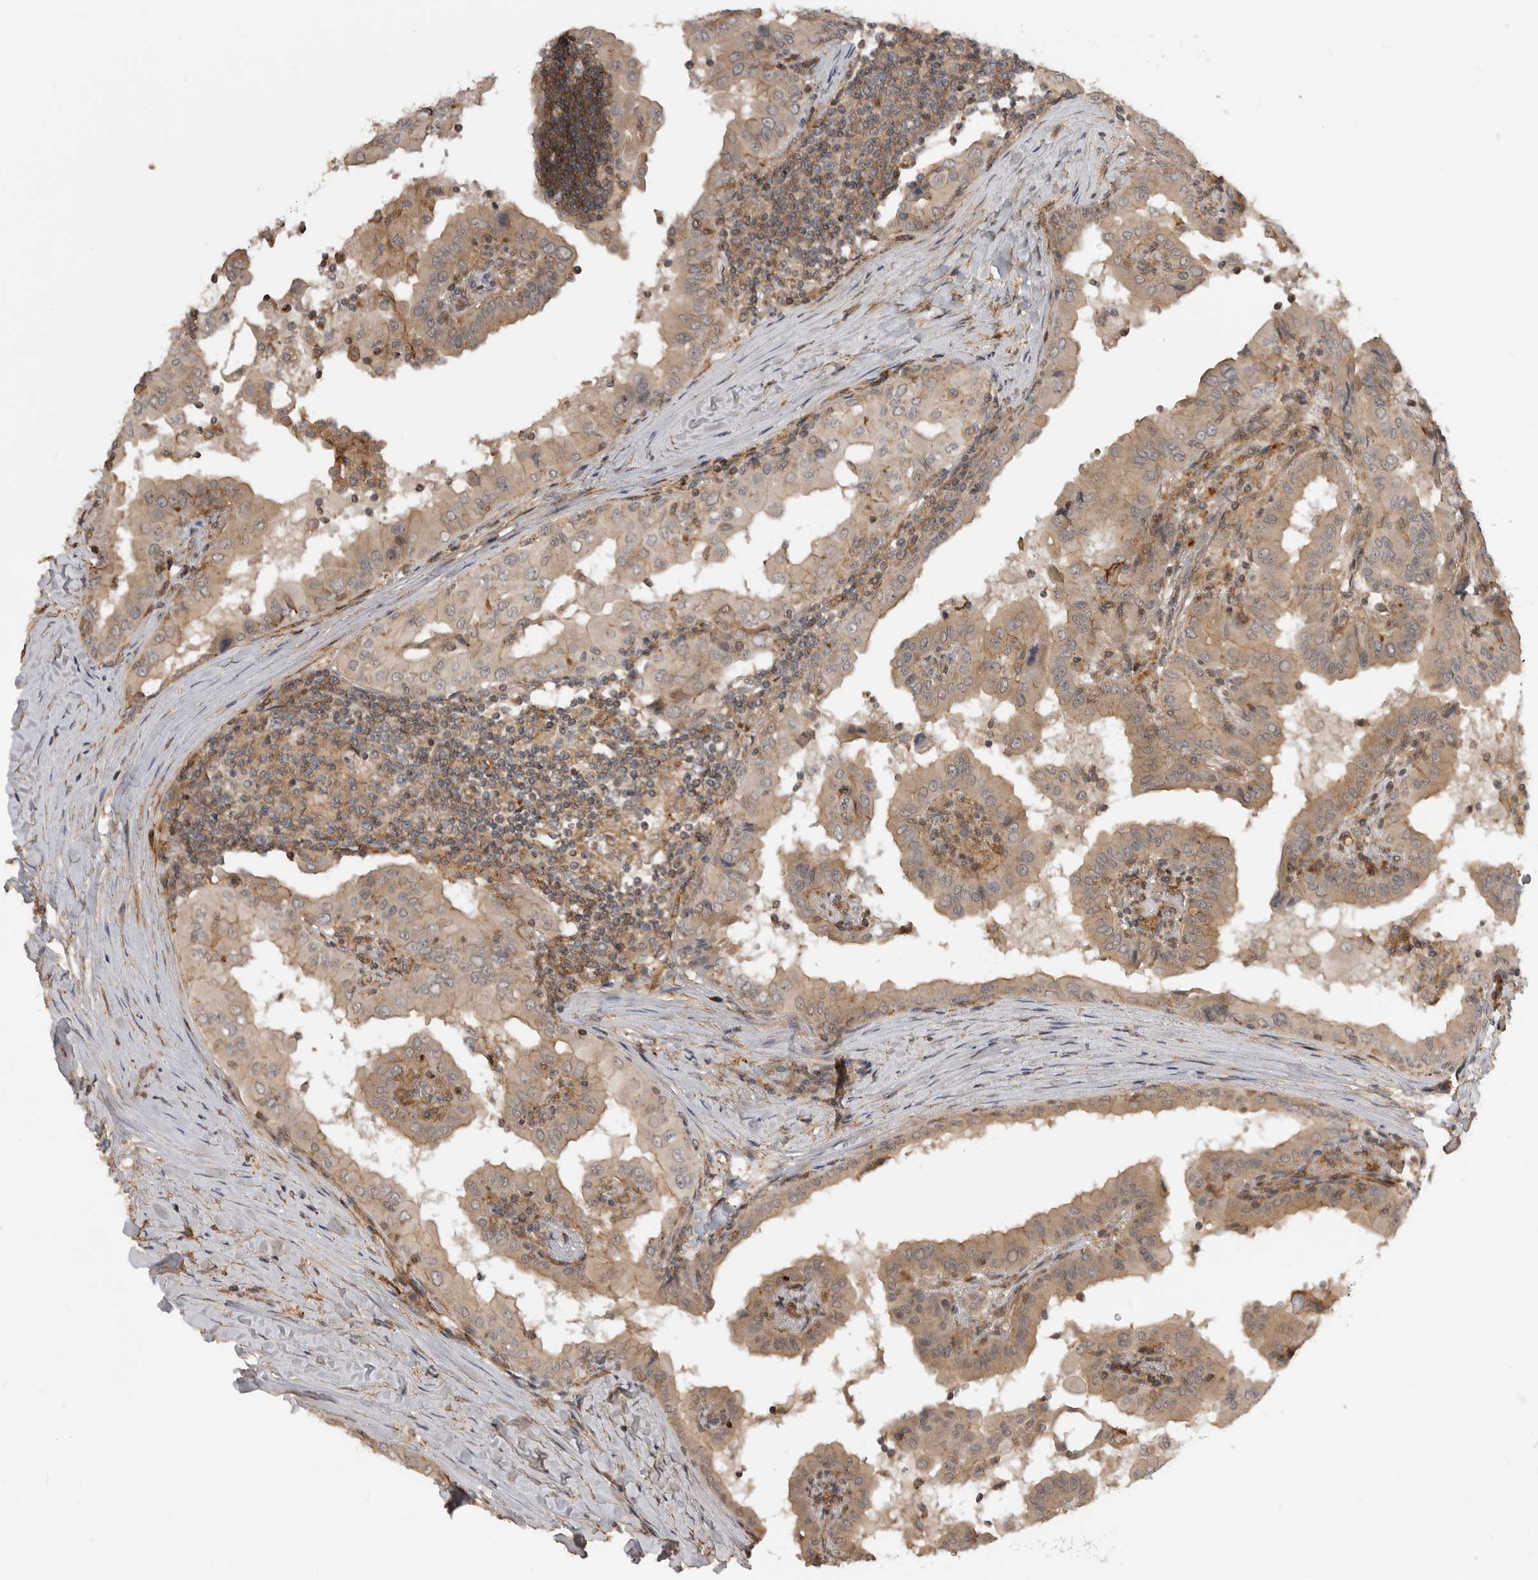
{"staining": {"intensity": "weak", "quantity": "<25%", "location": "cytoplasmic/membranous,nuclear"}, "tissue": "thyroid cancer", "cell_type": "Tumor cells", "image_type": "cancer", "snomed": [{"axis": "morphology", "description": "Papillary adenocarcinoma, NOS"}, {"axis": "topography", "description": "Thyroid gland"}], "caption": "Photomicrograph shows no significant protein expression in tumor cells of thyroid papillary adenocarcinoma.", "gene": "TRIM56", "patient": {"sex": "male", "age": 33}}